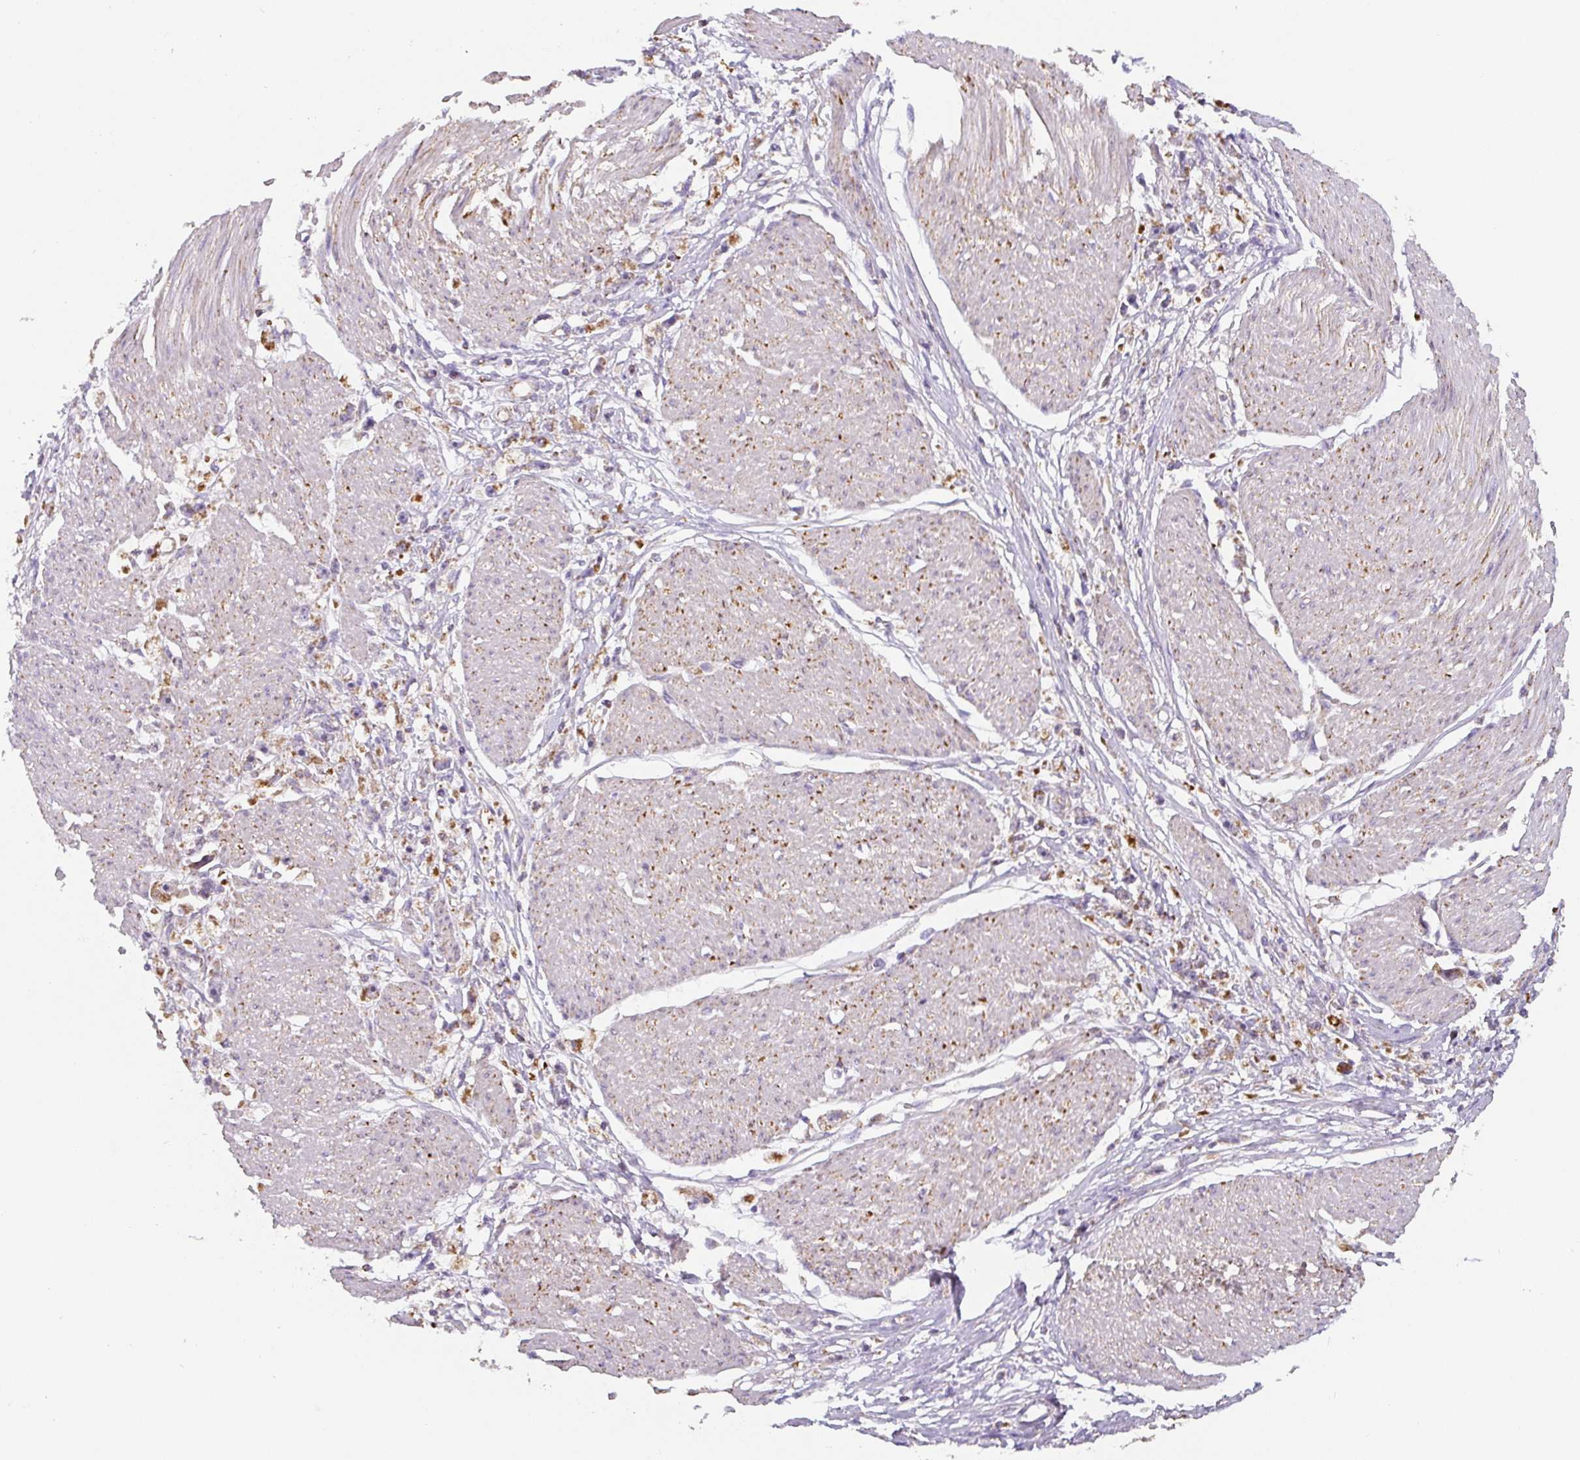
{"staining": {"intensity": "moderate", "quantity": "25%-75%", "location": "cytoplasmic/membranous"}, "tissue": "stomach cancer", "cell_type": "Tumor cells", "image_type": "cancer", "snomed": [{"axis": "morphology", "description": "Adenocarcinoma, NOS"}, {"axis": "topography", "description": "Stomach"}], "caption": "Immunohistochemical staining of stomach adenocarcinoma displays moderate cytoplasmic/membranous protein staining in approximately 25%-75% of tumor cells.", "gene": "MT-CO2", "patient": {"sex": "female", "age": 59}}